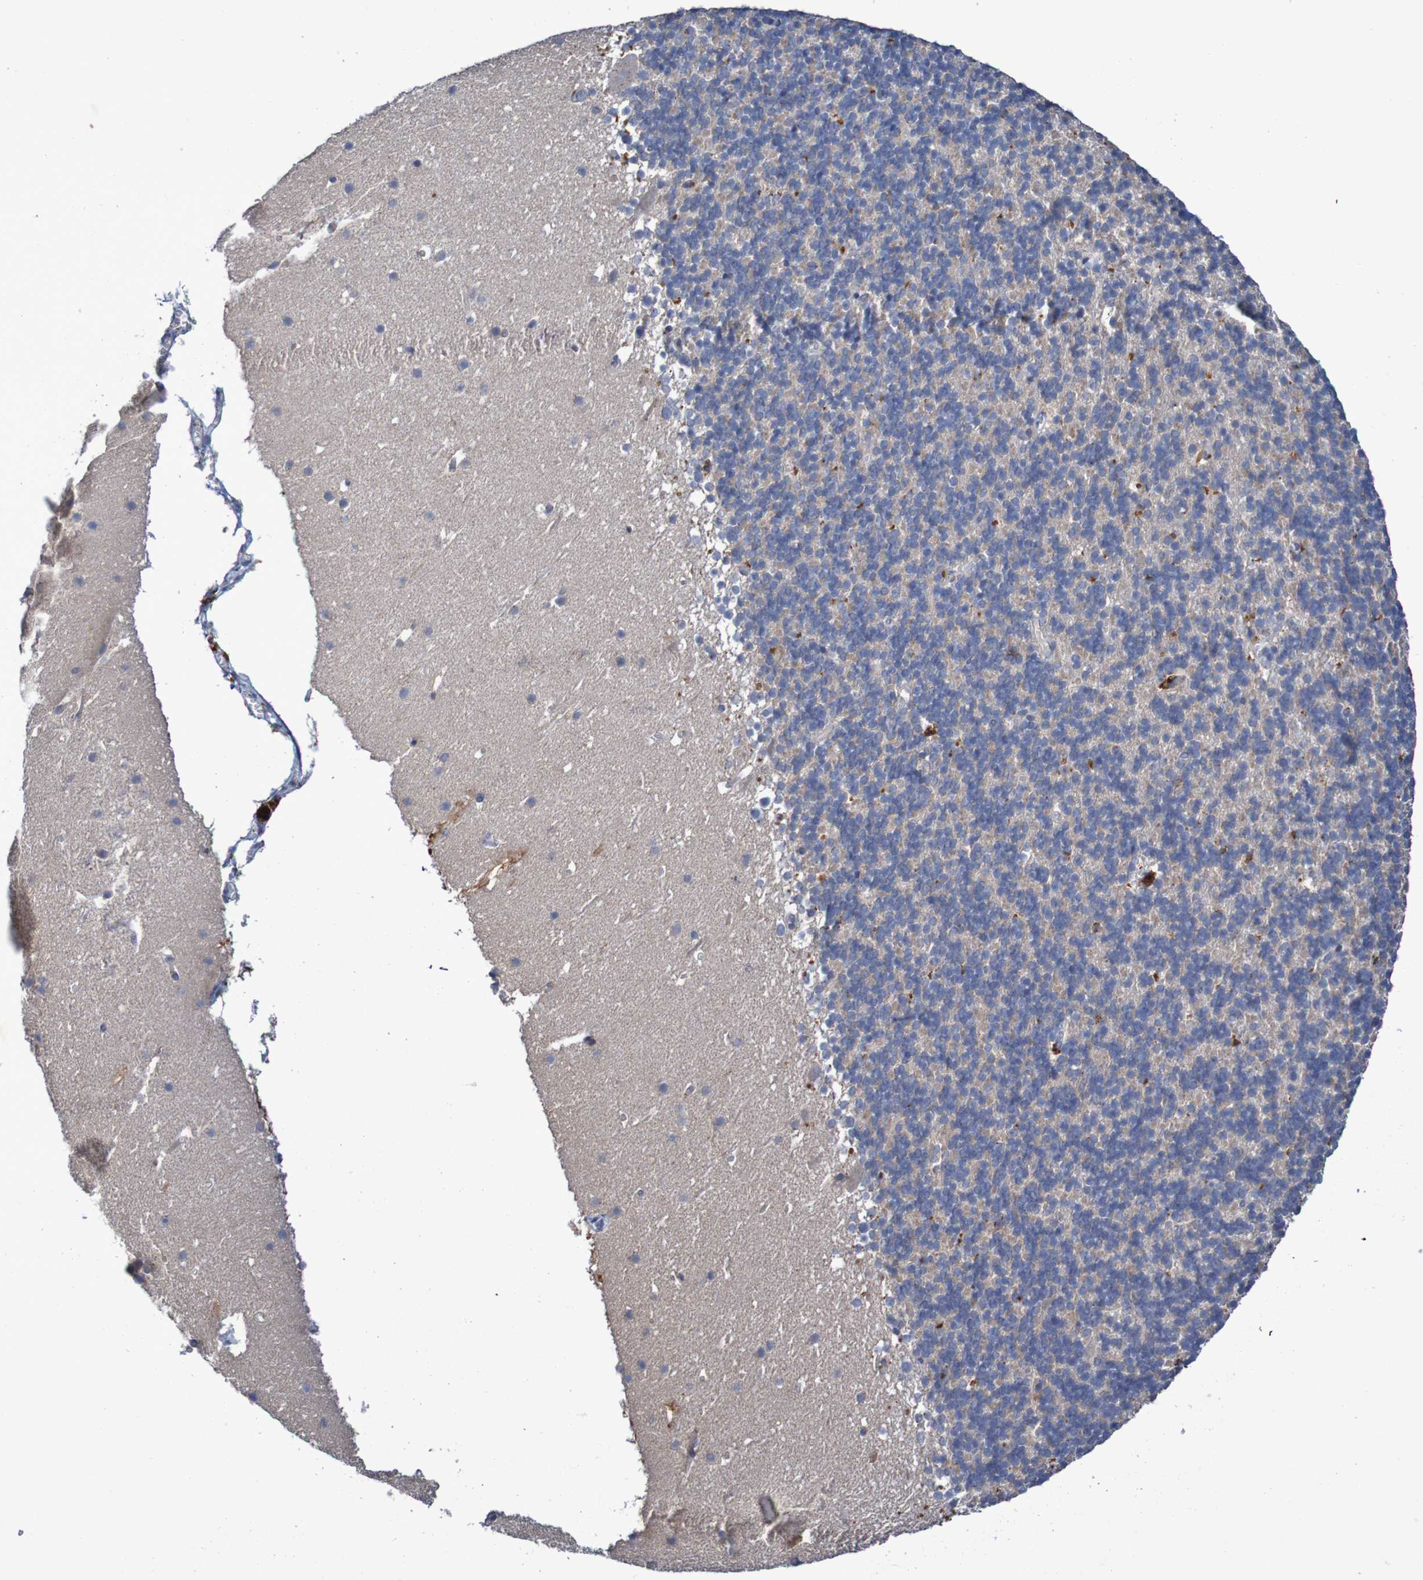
{"staining": {"intensity": "moderate", "quantity": "<25%", "location": "cytoplasmic/membranous"}, "tissue": "cerebellum", "cell_type": "Cells in granular layer", "image_type": "normal", "snomed": [{"axis": "morphology", "description": "Normal tissue, NOS"}, {"axis": "topography", "description": "Cerebellum"}], "caption": "Cerebellum was stained to show a protein in brown. There is low levels of moderate cytoplasmic/membranous expression in about <25% of cells in granular layer.", "gene": "FBP1", "patient": {"sex": "male", "age": 45}}